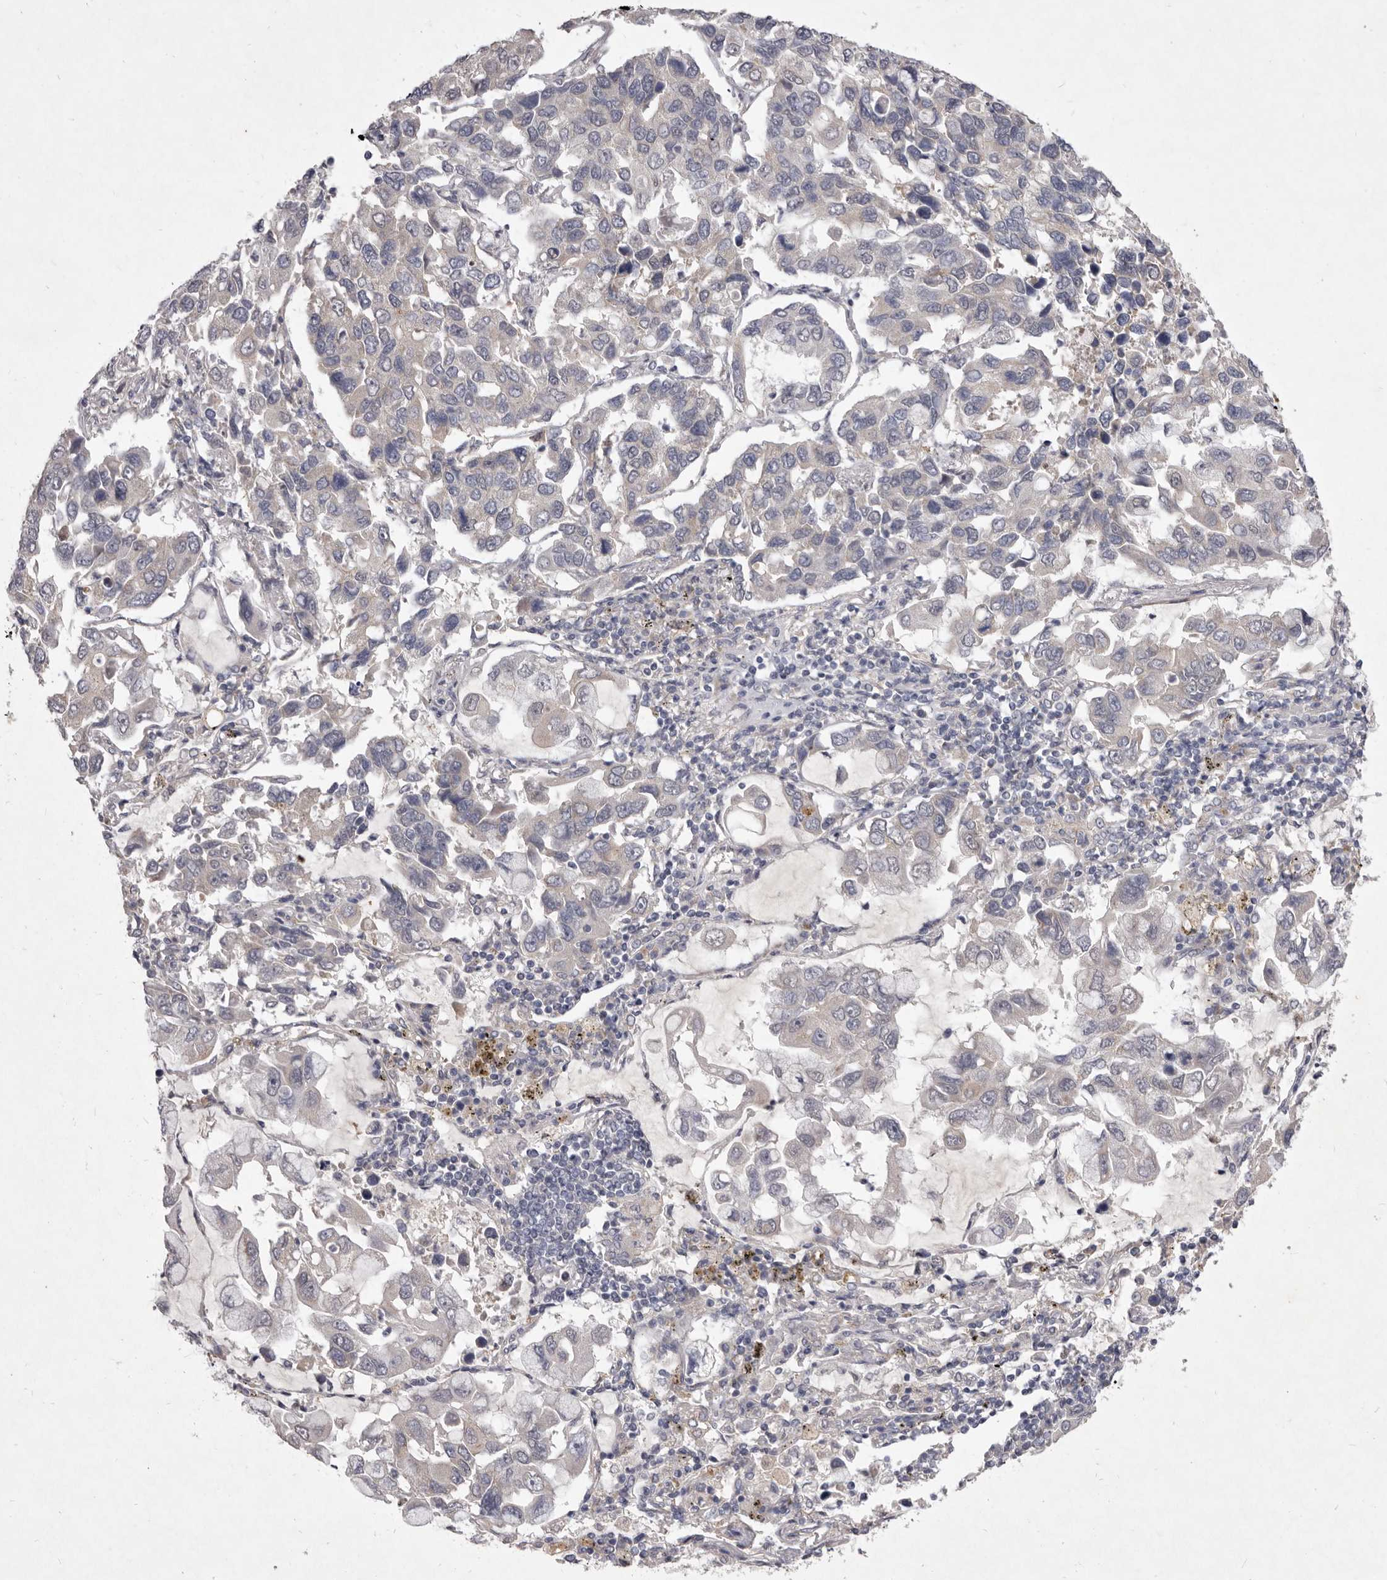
{"staining": {"intensity": "negative", "quantity": "none", "location": "none"}, "tissue": "lung cancer", "cell_type": "Tumor cells", "image_type": "cancer", "snomed": [{"axis": "morphology", "description": "Adenocarcinoma, NOS"}, {"axis": "topography", "description": "Lung"}], "caption": "The photomicrograph exhibits no staining of tumor cells in lung cancer (adenocarcinoma).", "gene": "P2RX6", "patient": {"sex": "male", "age": 64}}